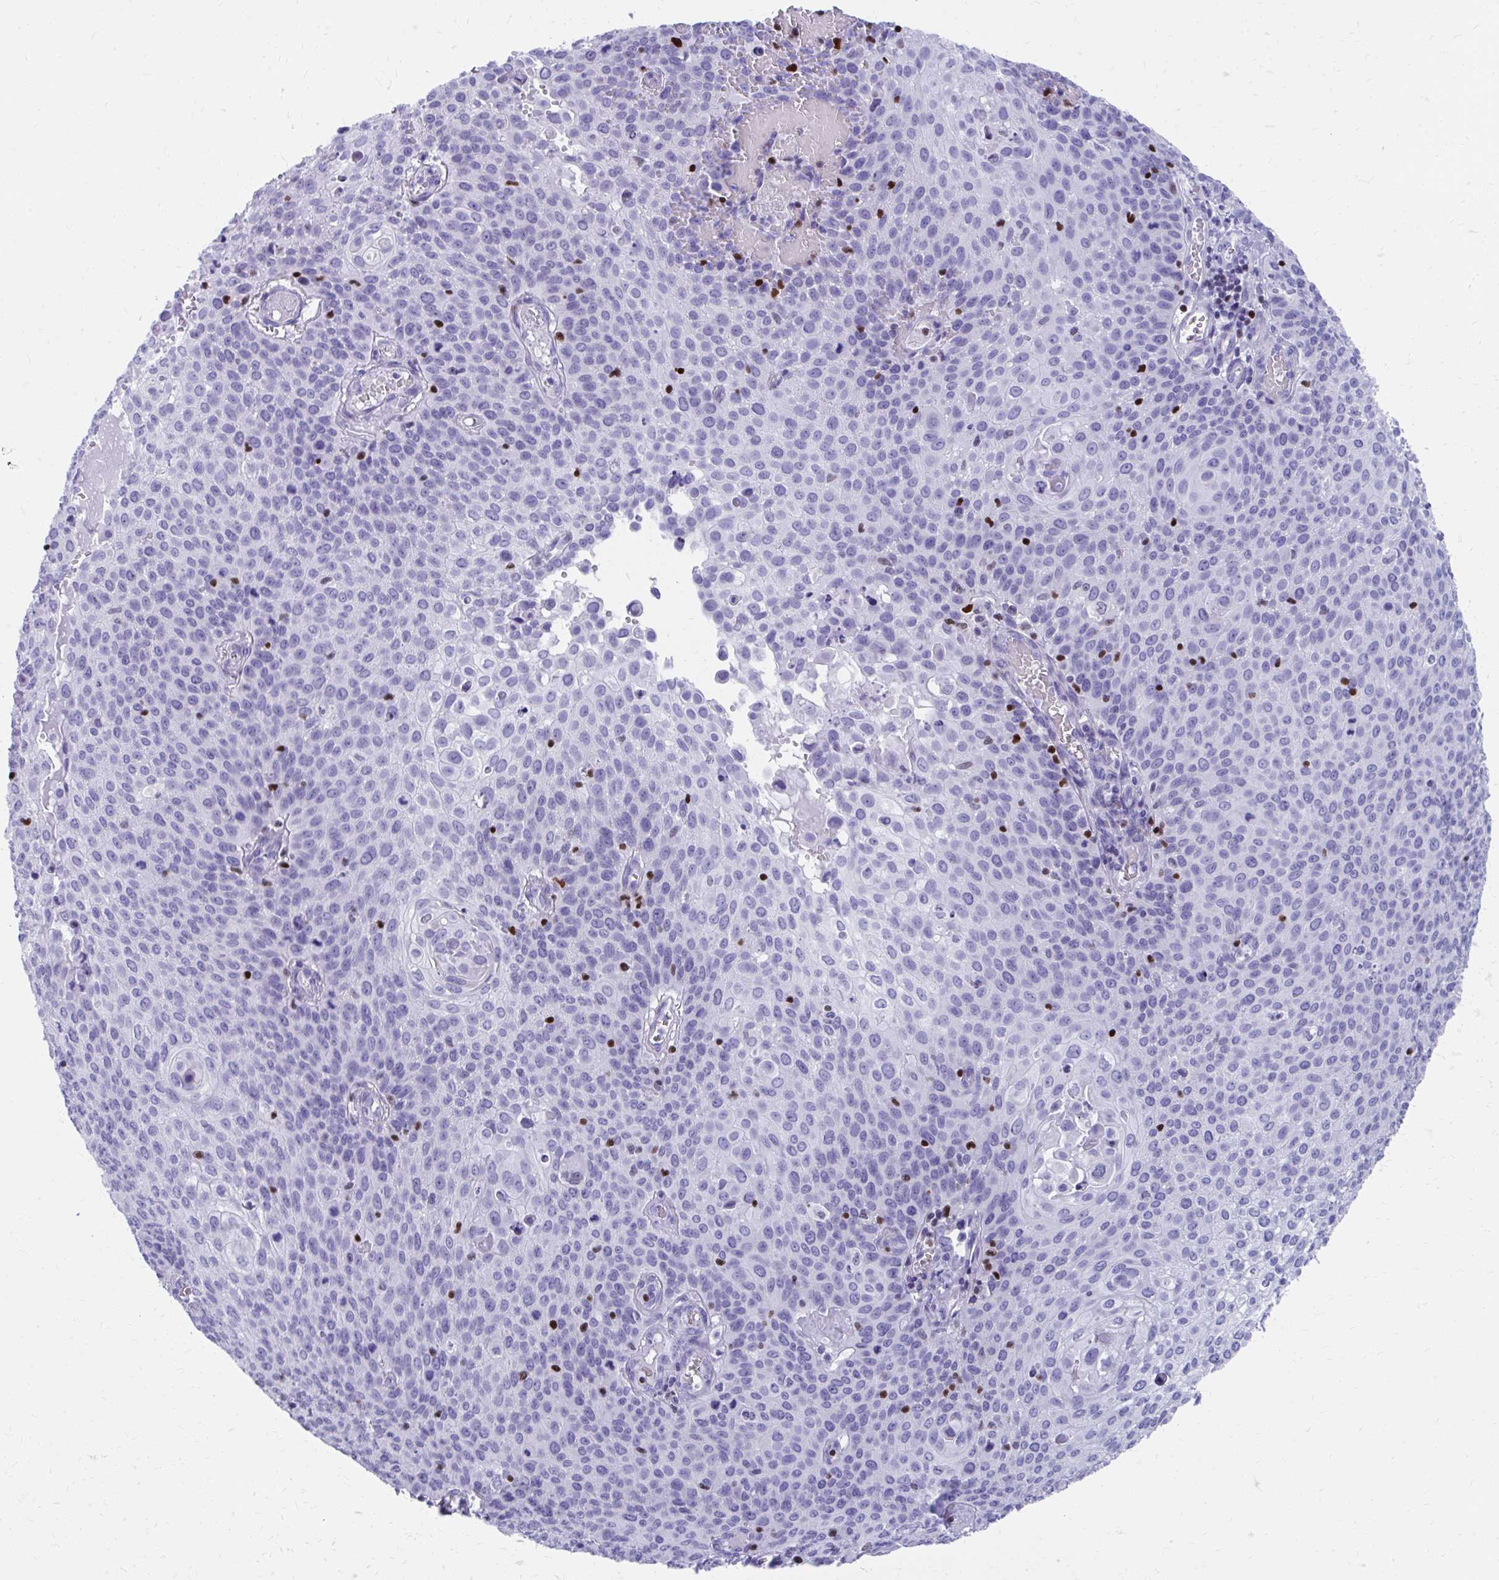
{"staining": {"intensity": "negative", "quantity": "none", "location": "none"}, "tissue": "cervical cancer", "cell_type": "Tumor cells", "image_type": "cancer", "snomed": [{"axis": "morphology", "description": "Squamous cell carcinoma, NOS"}, {"axis": "topography", "description": "Cervix"}], "caption": "DAB immunohistochemical staining of human cervical squamous cell carcinoma reveals no significant expression in tumor cells.", "gene": "RUNX3", "patient": {"sex": "female", "age": 65}}